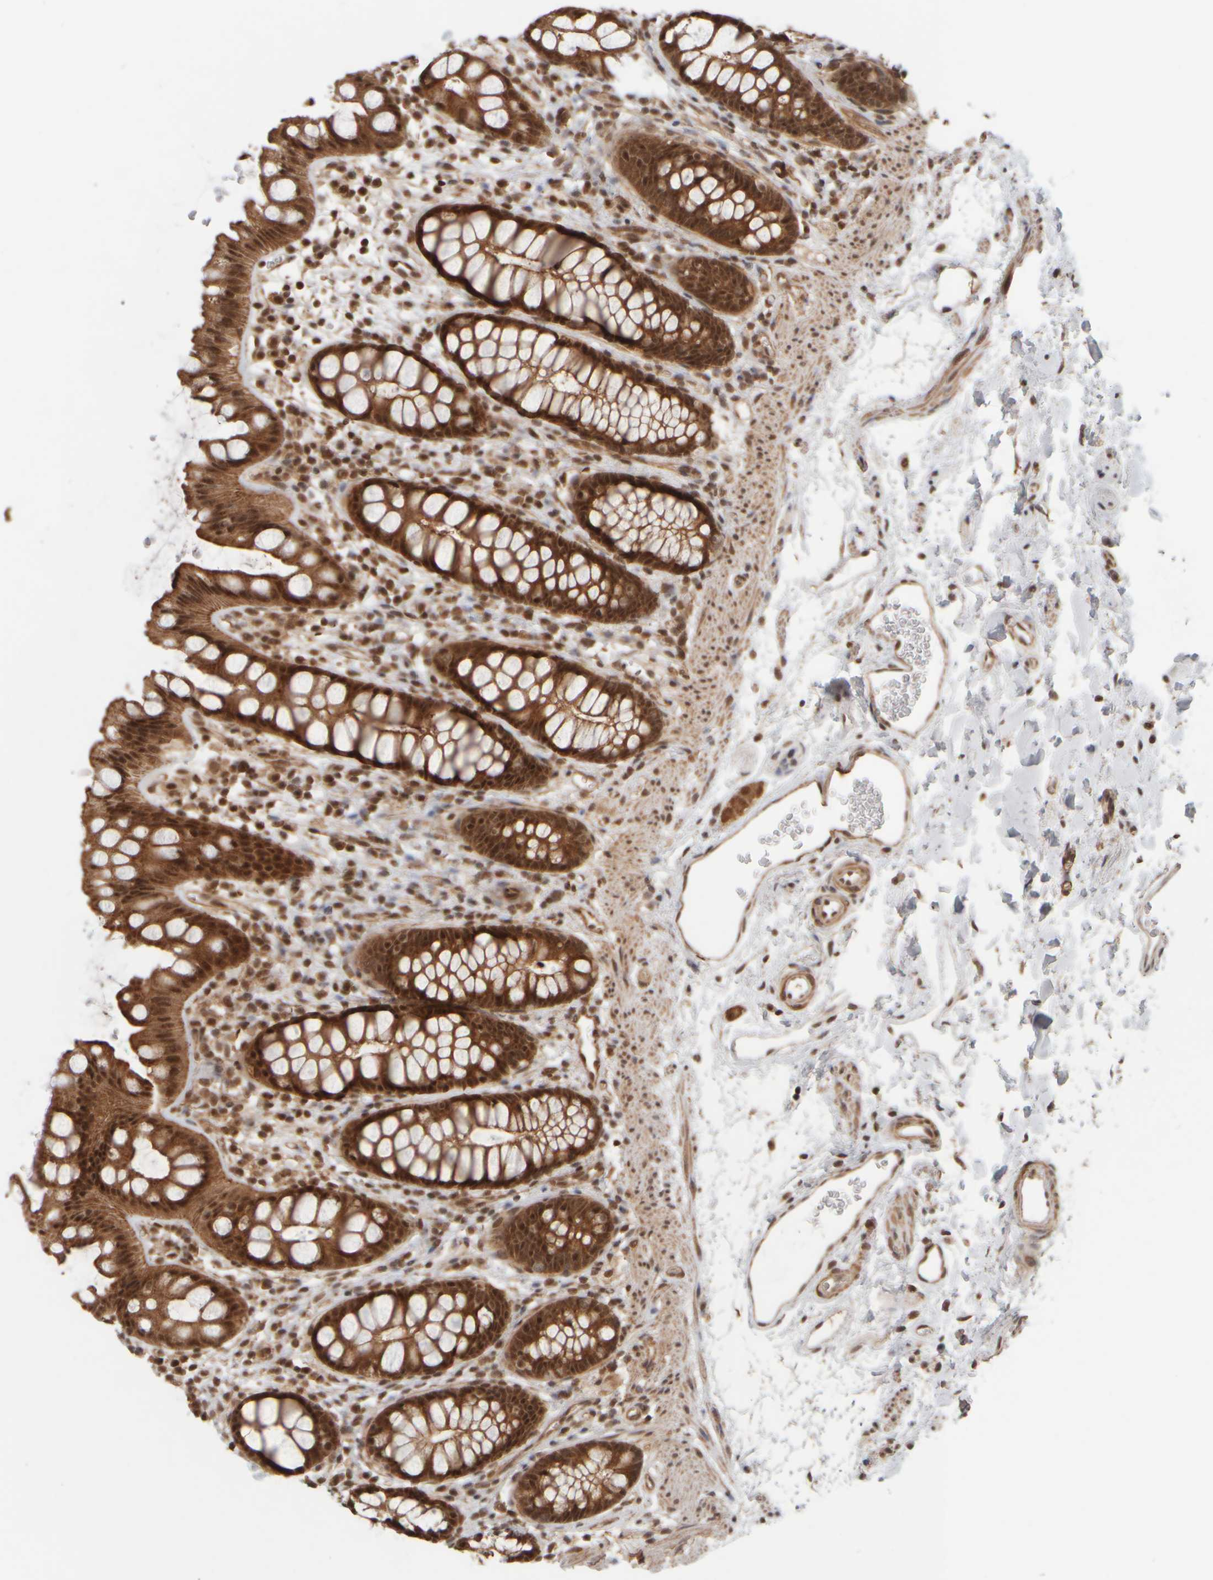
{"staining": {"intensity": "moderate", "quantity": ">75%", "location": "cytoplasmic/membranous,nuclear"}, "tissue": "rectum", "cell_type": "Glandular cells", "image_type": "normal", "snomed": [{"axis": "morphology", "description": "Normal tissue, NOS"}, {"axis": "topography", "description": "Rectum"}], "caption": "High-power microscopy captured an immunohistochemistry histopathology image of unremarkable rectum, revealing moderate cytoplasmic/membranous,nuclear staining in about >75% of glandular cells.", "gene": "SYNRG", "patient": {"sex": "female", "age": 65}}